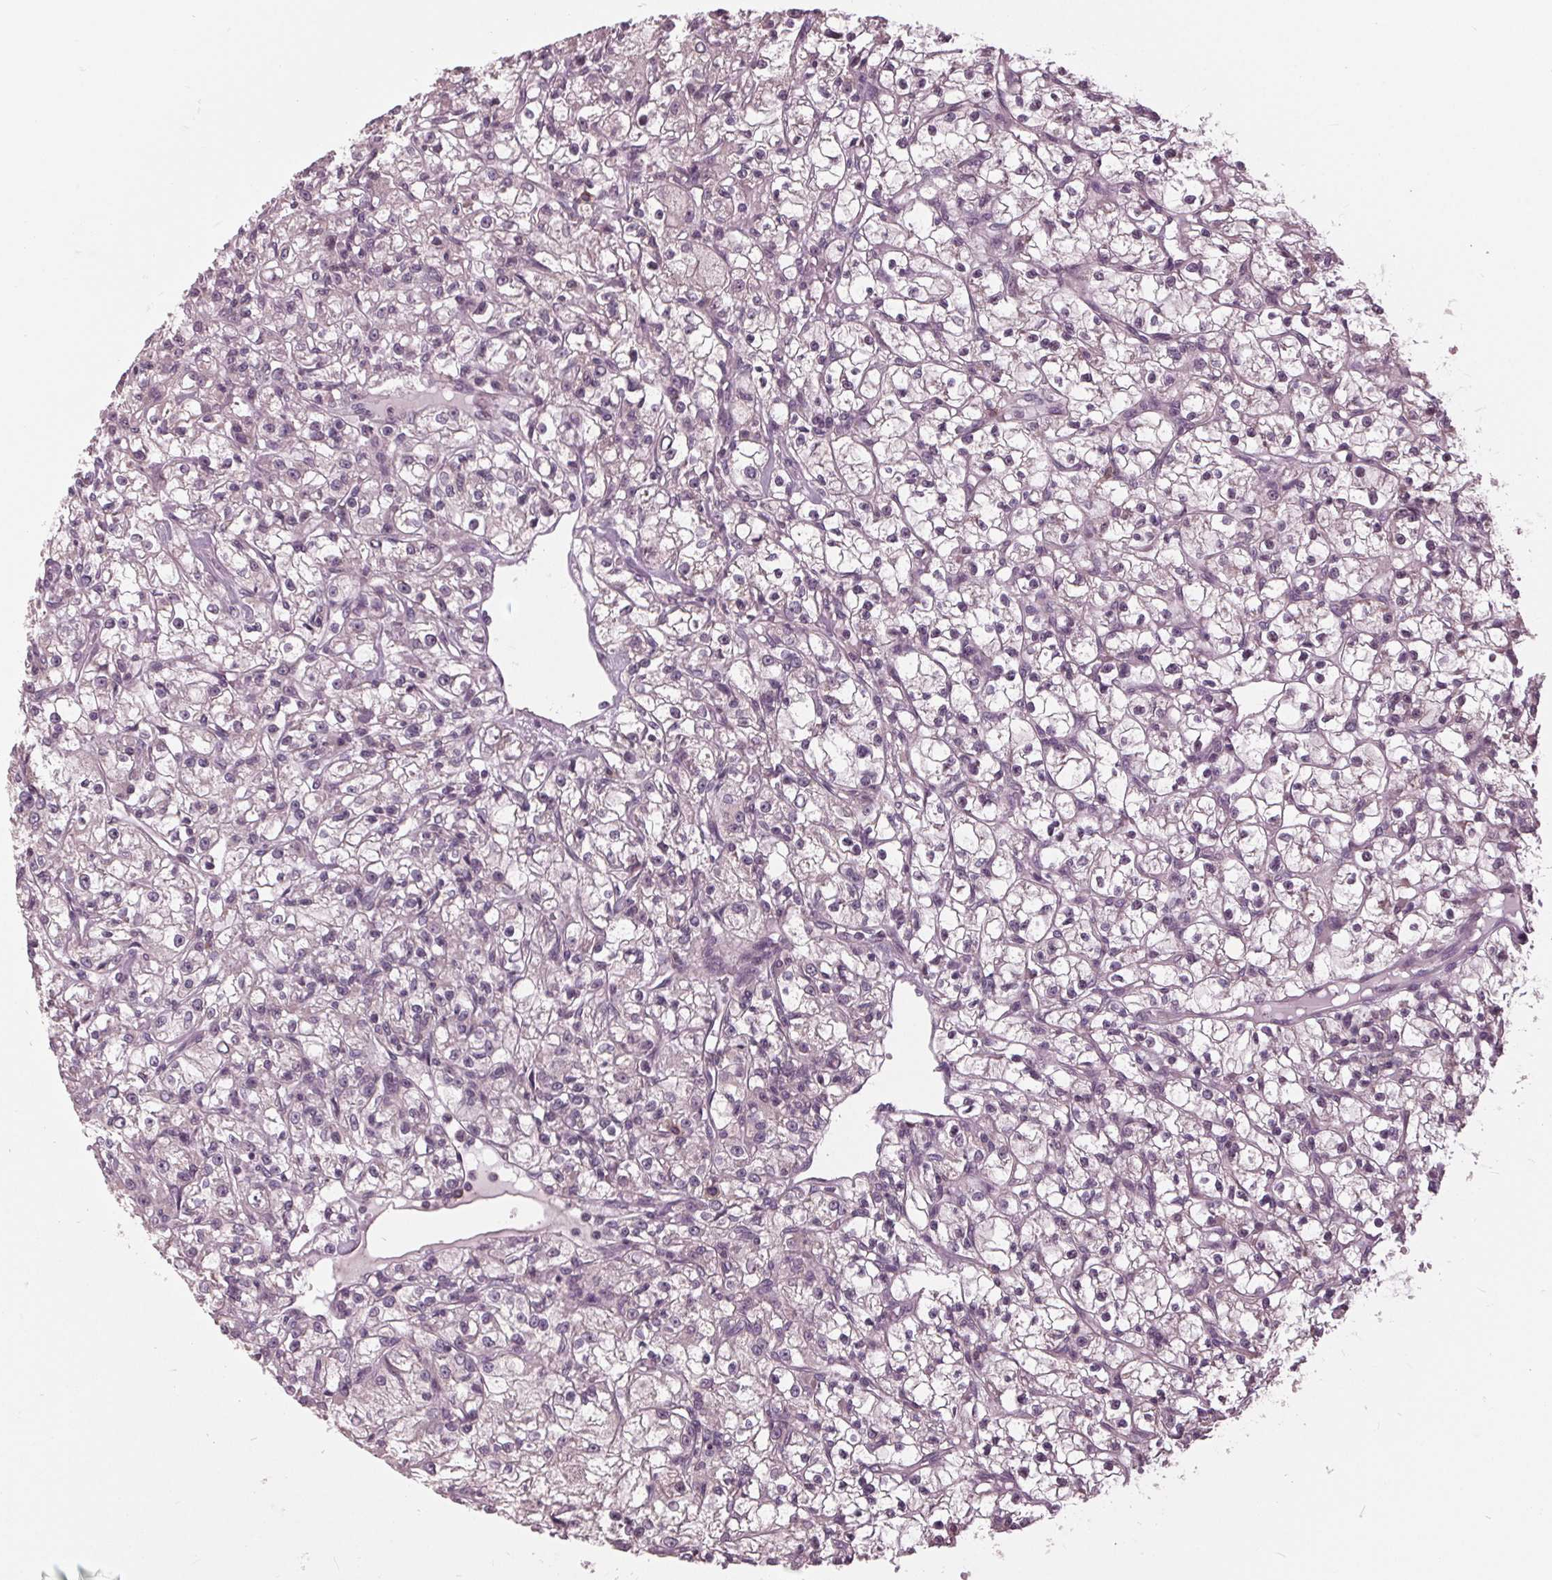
{"staining": {"intensity": "negative", "quantity": "none", "location": "none"}, "tissue": "renal cancer", "cell_type": "Tumor cells", "image_type": "cancer", "snomed": [{"axis": "morphology", "description": "Adenocarcinoma, NOS"}, {"axis": "topography", "description": "Kidney"}], "caption": "IHC photomicrograph of renal cancer stained for a protein (brown), which reveals no staining in tumor cells.", "gene": "SIGLEC6", "patient": {"sex": "female", "age": 59}}